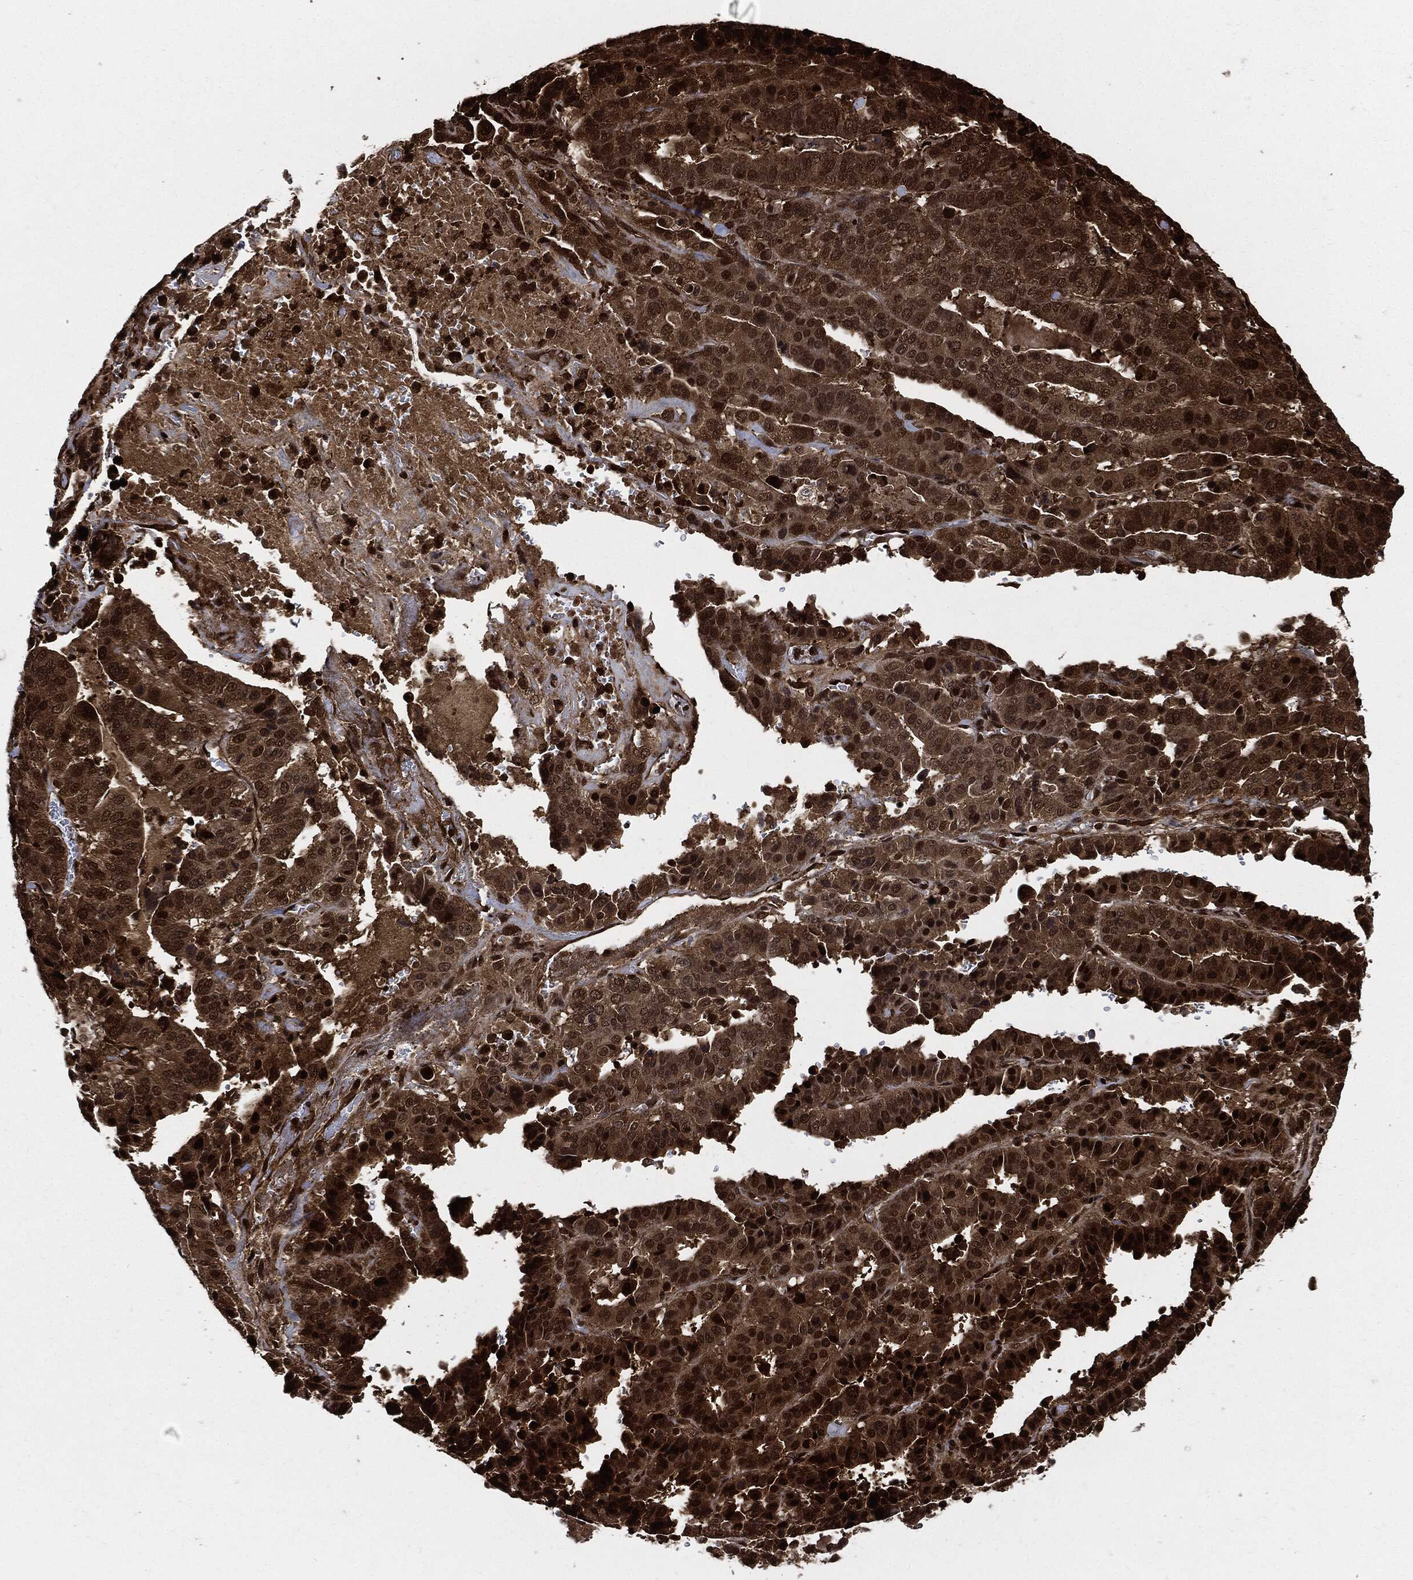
{"staining": {"intensity": "strong", "quantity": ">75%", "location": "cytoplasmic/membranous,nuclear"}, "tissue": "stomach cancer", "cell_type": "Tumor cells", "image_type": "cancer", "snomed": [{"axis": "morphology", "description": "Adenocarcinoma, NOS"}, {"axis": "topography", "description": "Stomach"}], "caption": "Immunohistochemical staining of human stomach cancer demonstrates high levels of strong cytoplasmic/membranous and nuclear protein positivity in about >75% of tumor cells.", "gene": "YWHAB", "patient": {"sex": "male", "age": 48}}